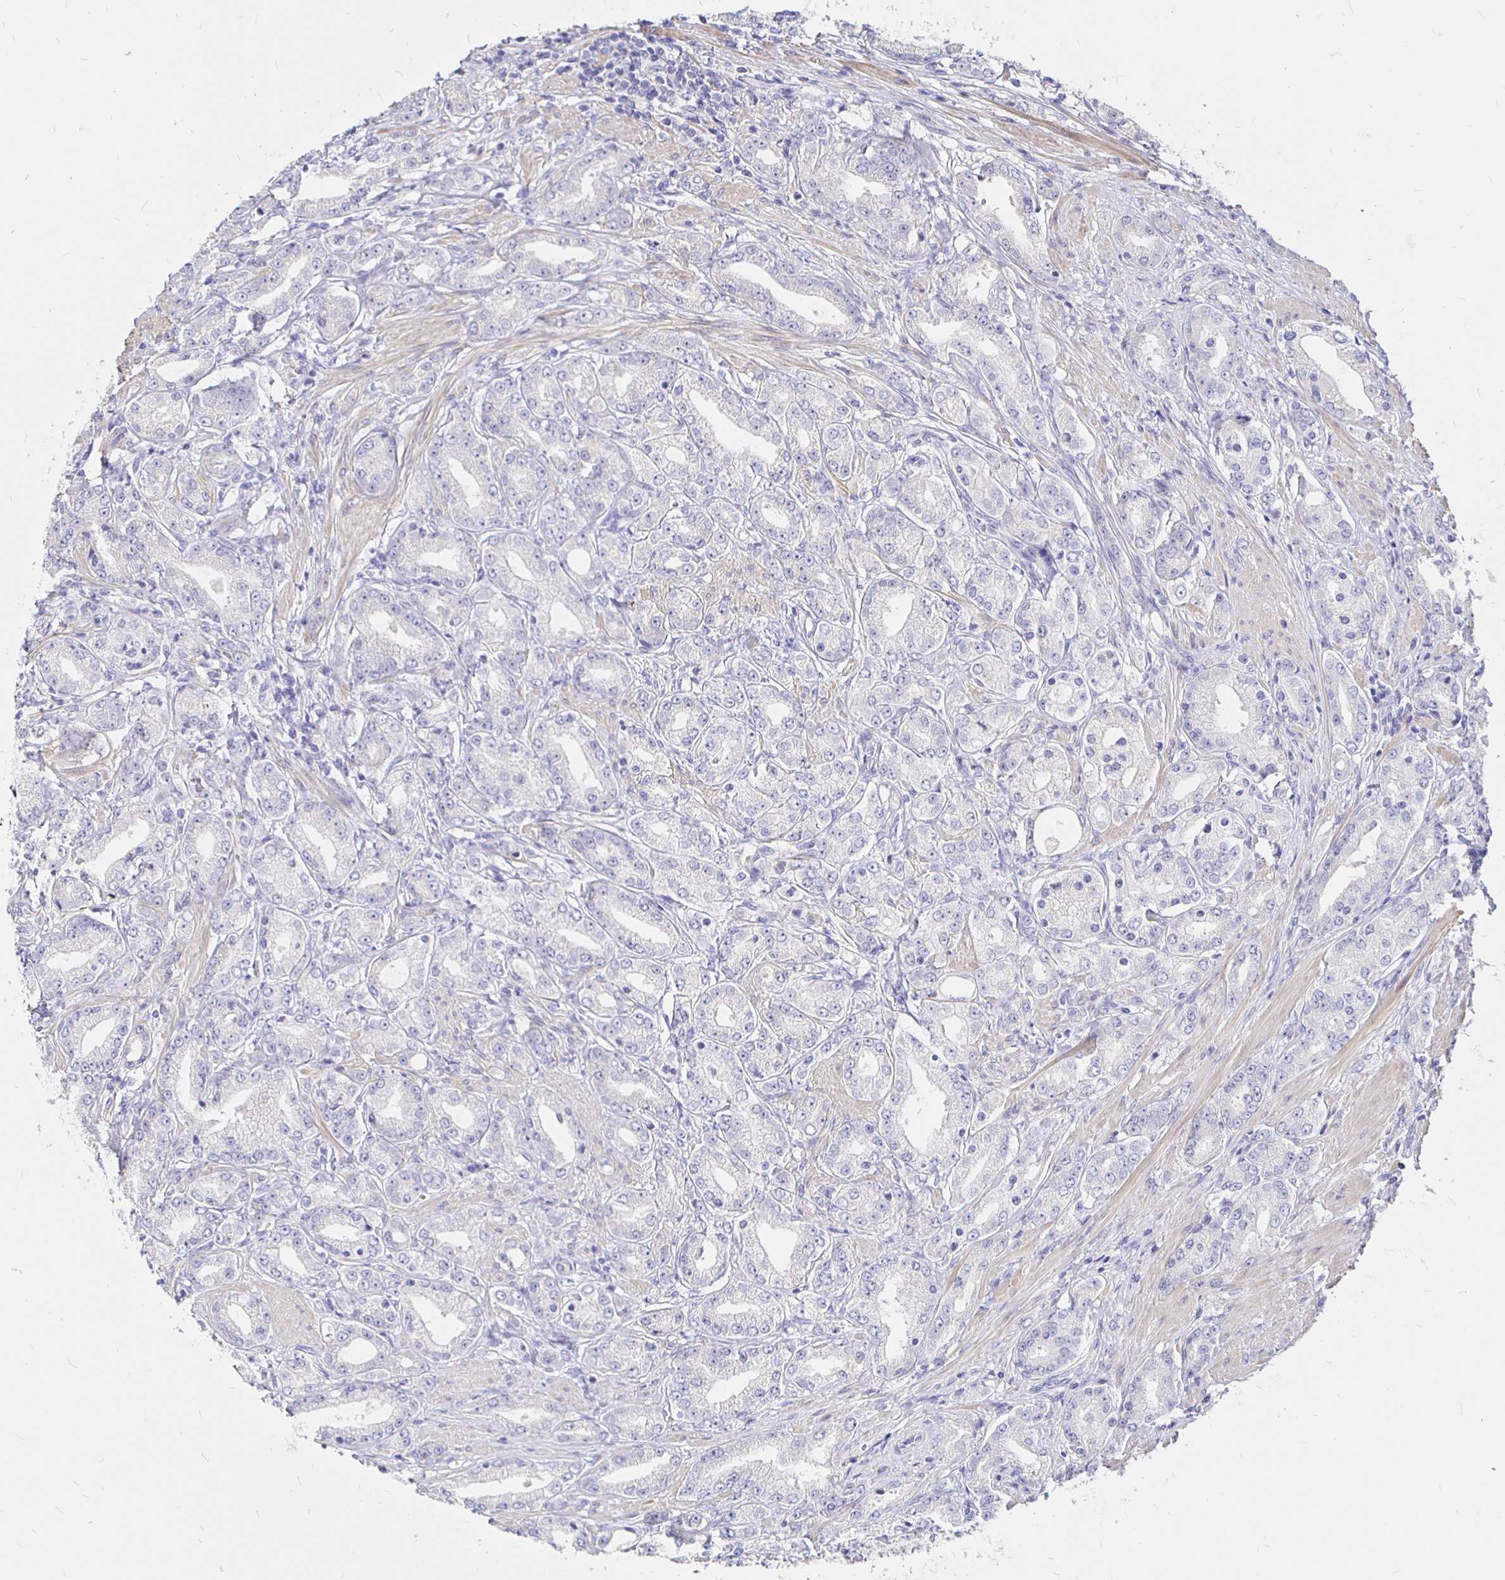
{"staining": {"intensity": "negative", "quantity": "none", "location": "none"}, "tissue": "prostate cancer", "cell_type": "Tumor cells", "image_type": "cancer", "snomed": [{"axis": "morphology", "description": "Adenocarcinoma, High grade"}, {"axis": "topography", "description": "Prostate"}], "caption": "Immunohistochemistry (IHC) histopathology image of neoplastic tissue: prostate cancer (high-grade adenocarcinoma) stained with DAB (3,3'-diaminobenzidine) displays no significant protein staining in tumor cells.", "gene": "NECAB1", "patient": {"sex": "male", "age": 67}}